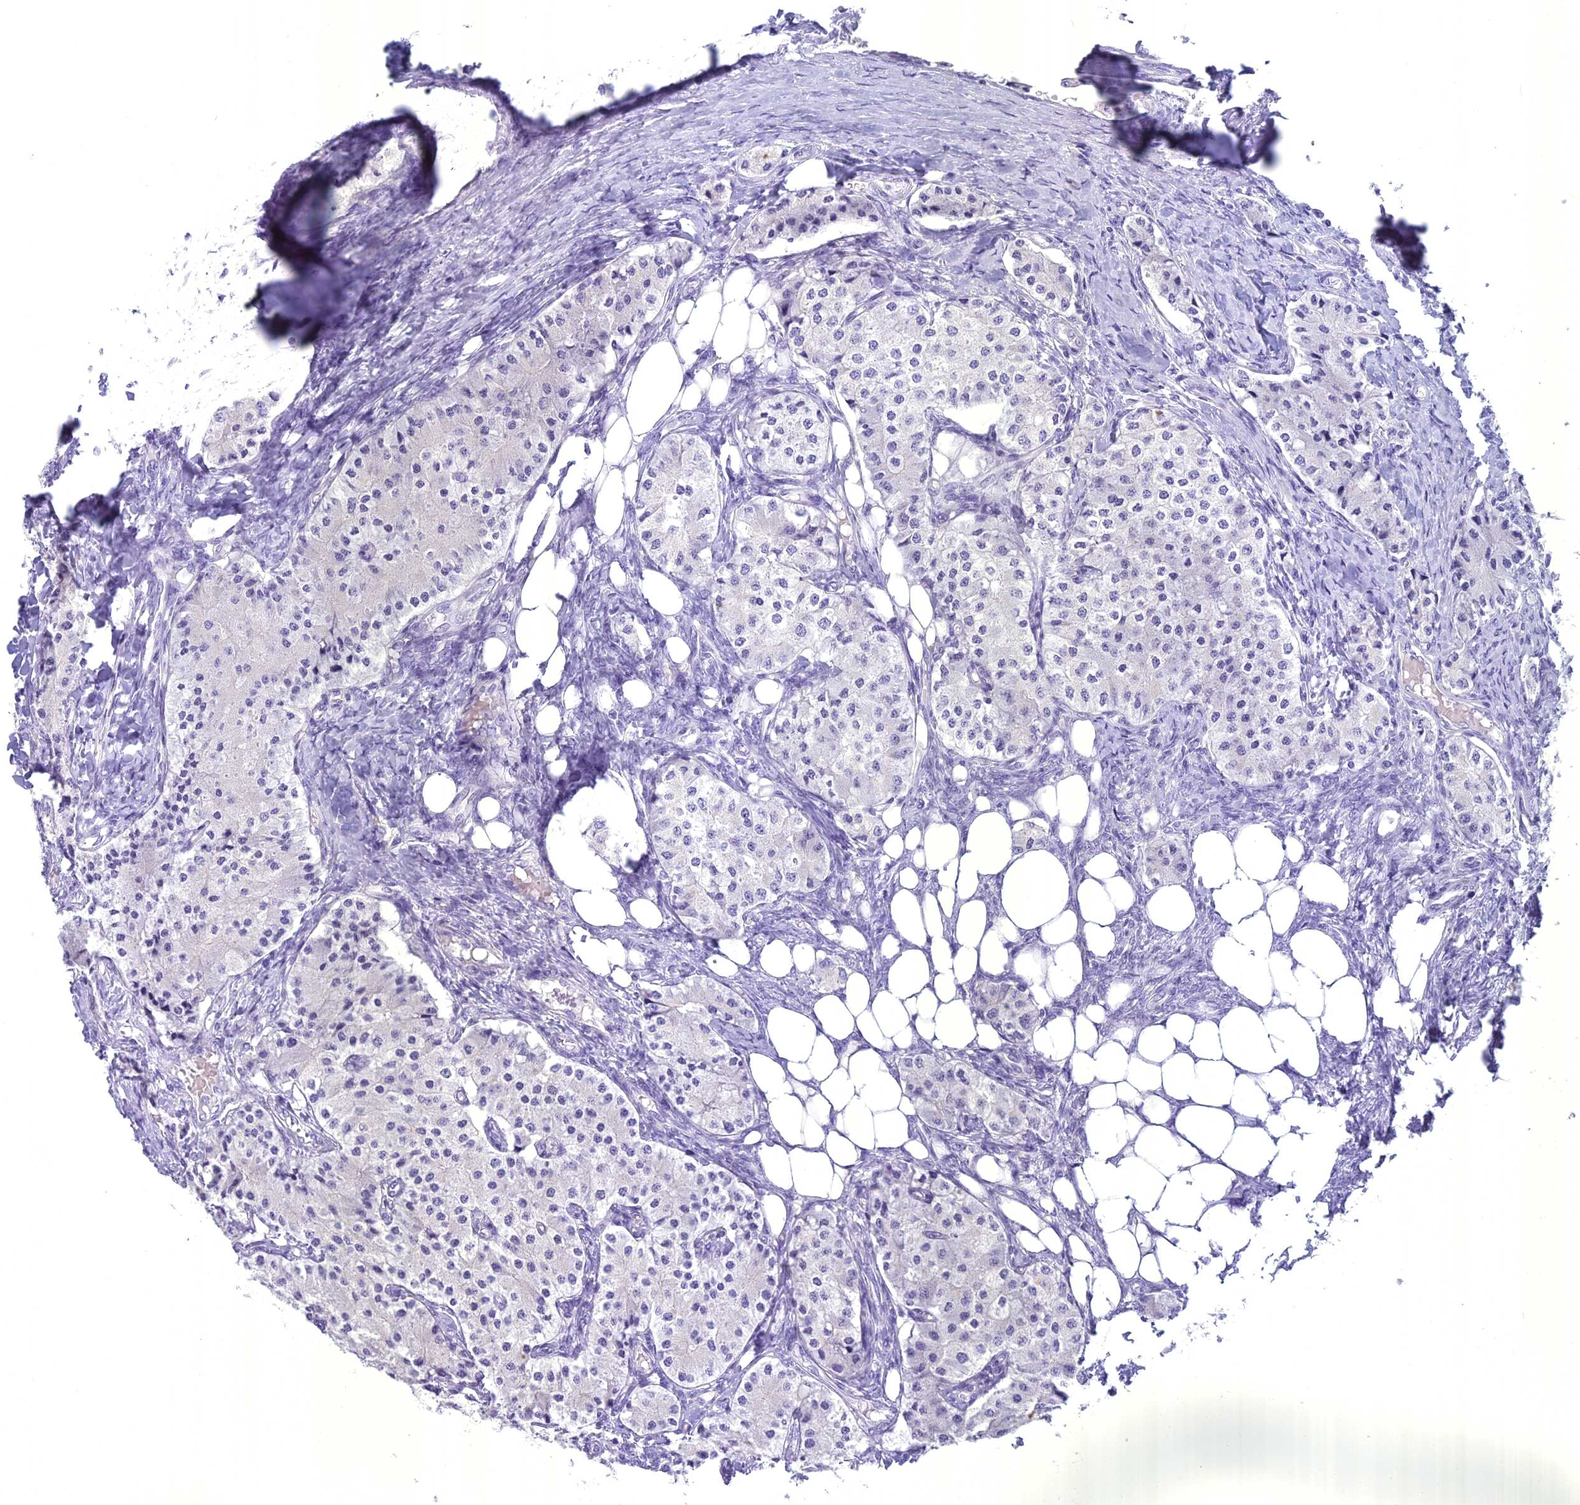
{"staining": {"intensity": "negative", "quantity": "none", "location": "none"}, "tissue": "carcinoid", "cell_type": "Tumor cells", "image_type": "cancer", "snomed": [{"axis": "morphology", "description": "Carcinoid, malignant, NOS"}, {"axis": "topography", "description": "Colon"}], "caption": "There is no significant positivity in tumor cells of malignant carcinoid.", "gene": "UNC80", "patient": {"sex": "female", "age": 52}}